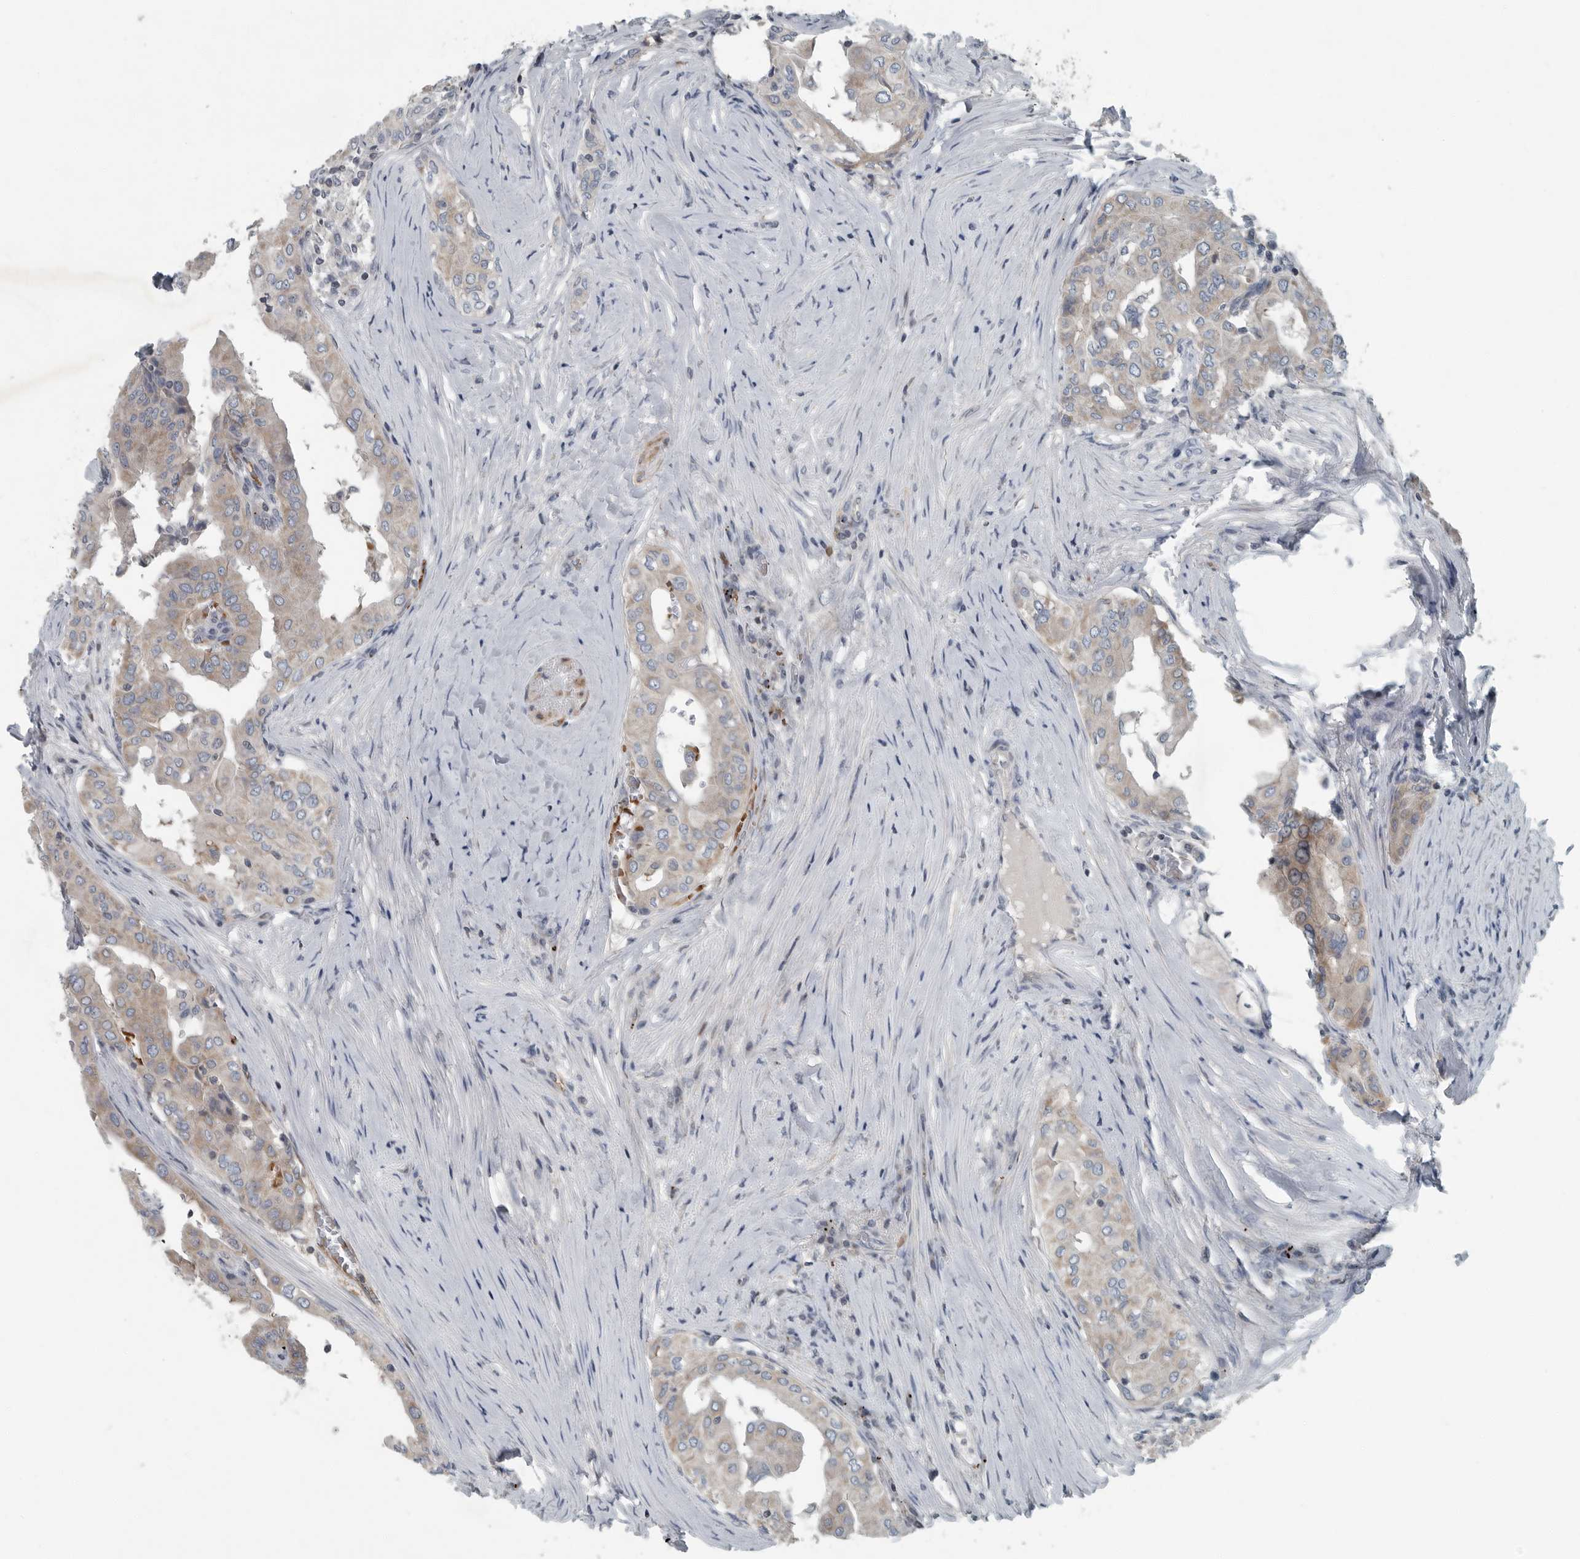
{"staining": {"intensity": "weak", "quantity": "25%-75%", "location": "cytoplasmic/membranous"}, "tissue": "thyroid cancer", "cell_type": "Tumor cells", "image_type": "cancer", "snomed": [{"axis": "morphology", "description": "Papillary adenocarcinoma, NOS"}, {"axis": "topography", "description": "Thyroid gland"}], "caption": "A low amount of weak cytoplasmic/membranous staining is present in about 25%-75% of tumor cells in thyroid cancer (papillary adenocarcinoma) tissue. (Brightfield microscopy of DAB IHC at high magnification).", "gene": "MPP3", "patient": {"sex": "male", "age": 33}}